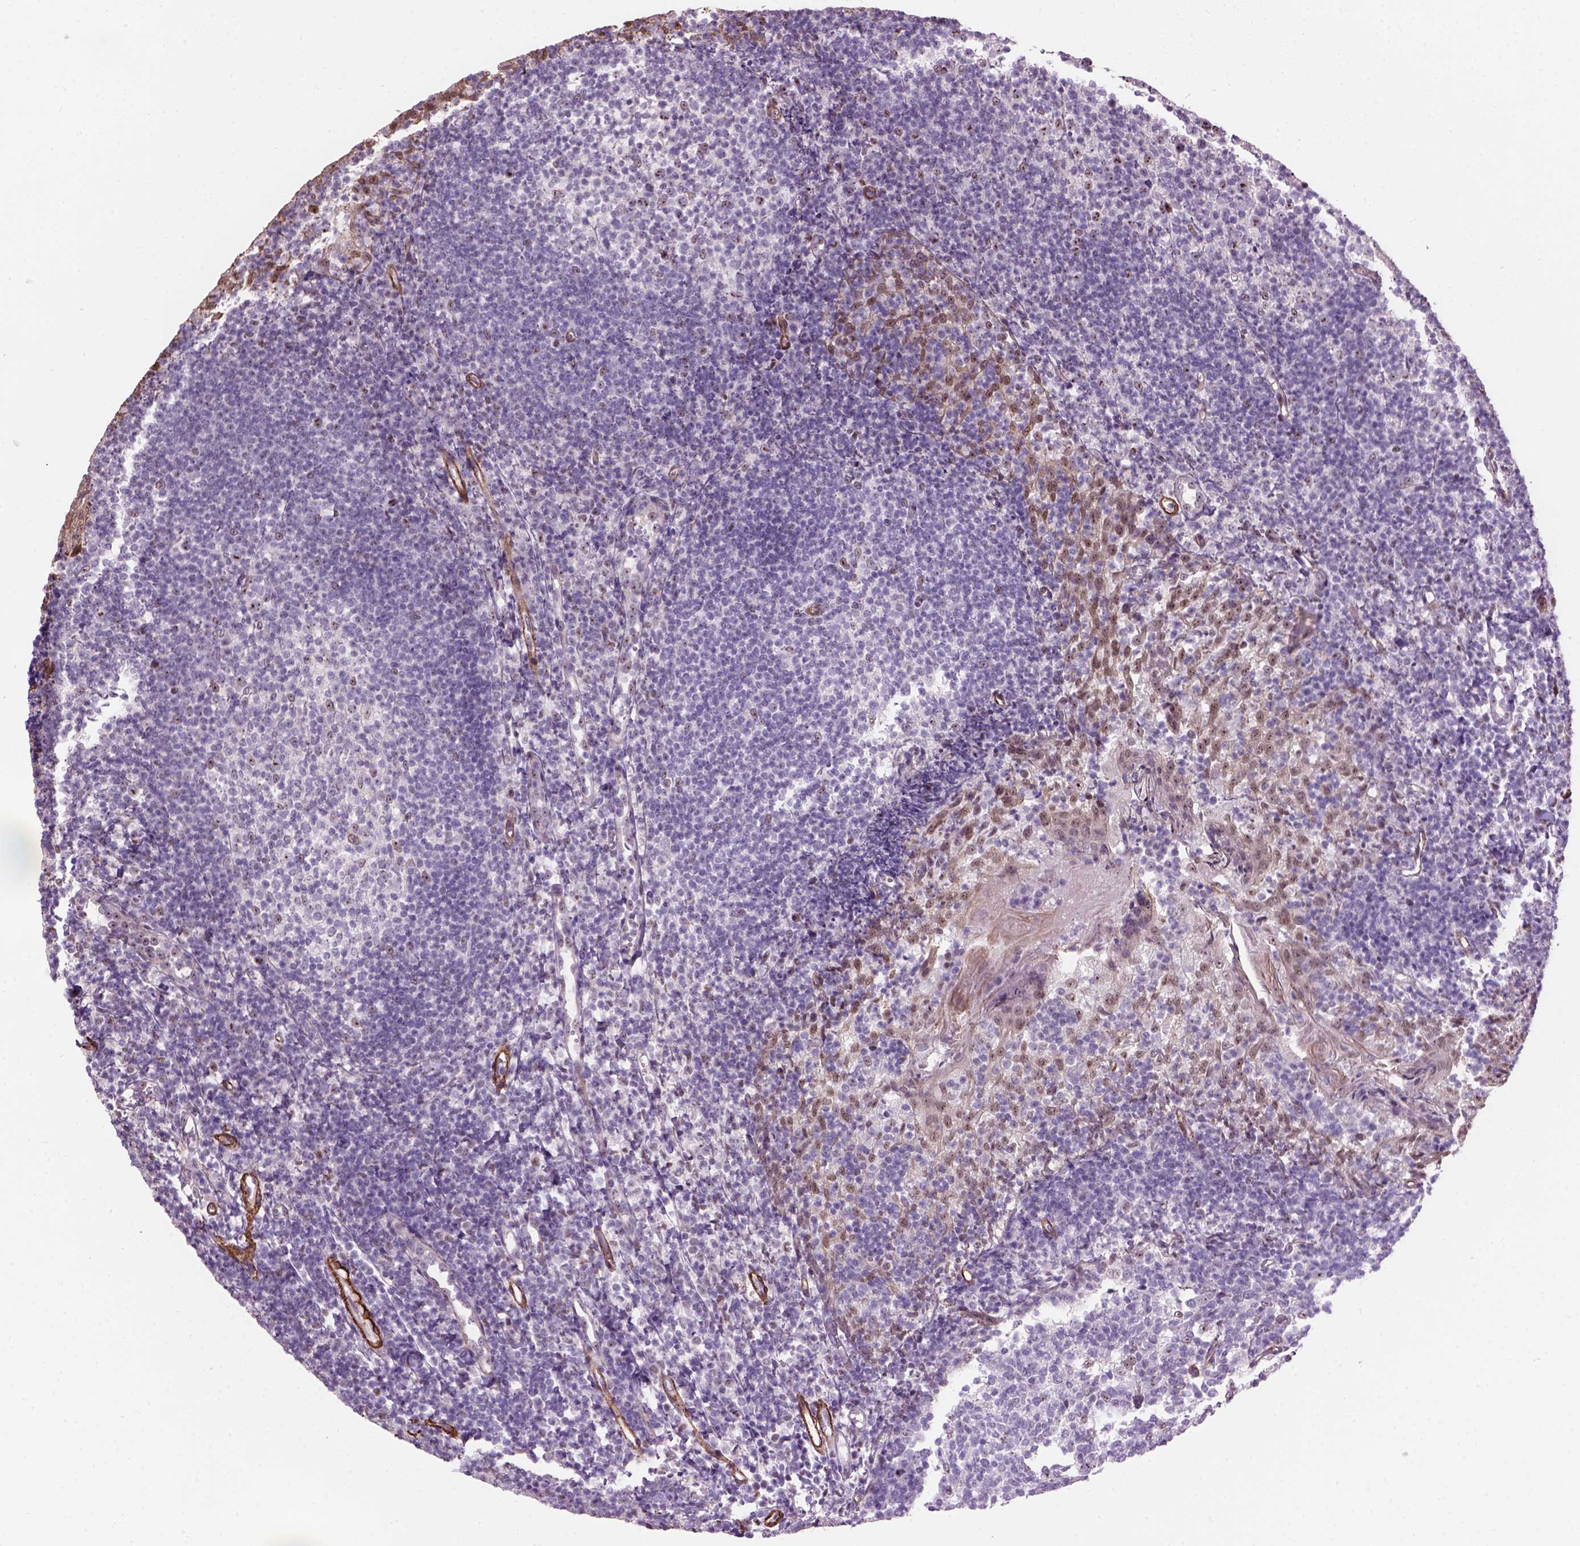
{"staining": {"intensity": "moderate", "quantity": "<25%", "location": "nuclear"}, "tissue": "tonsil", "cell_type": "Germinal center cells", "image_type": "normal", "snomed": [{"axis": "morphology", "description": "Normal tissue, NOS"}, {"axis": "topography", "description": "Tonsil"}], "caption": "Protein staining of normal tonsil displays moderate nuclear staining in approximately <25% of germinal center cells.", "gene": "RRS1", "patient": {"sex": "female", "age": 10}}